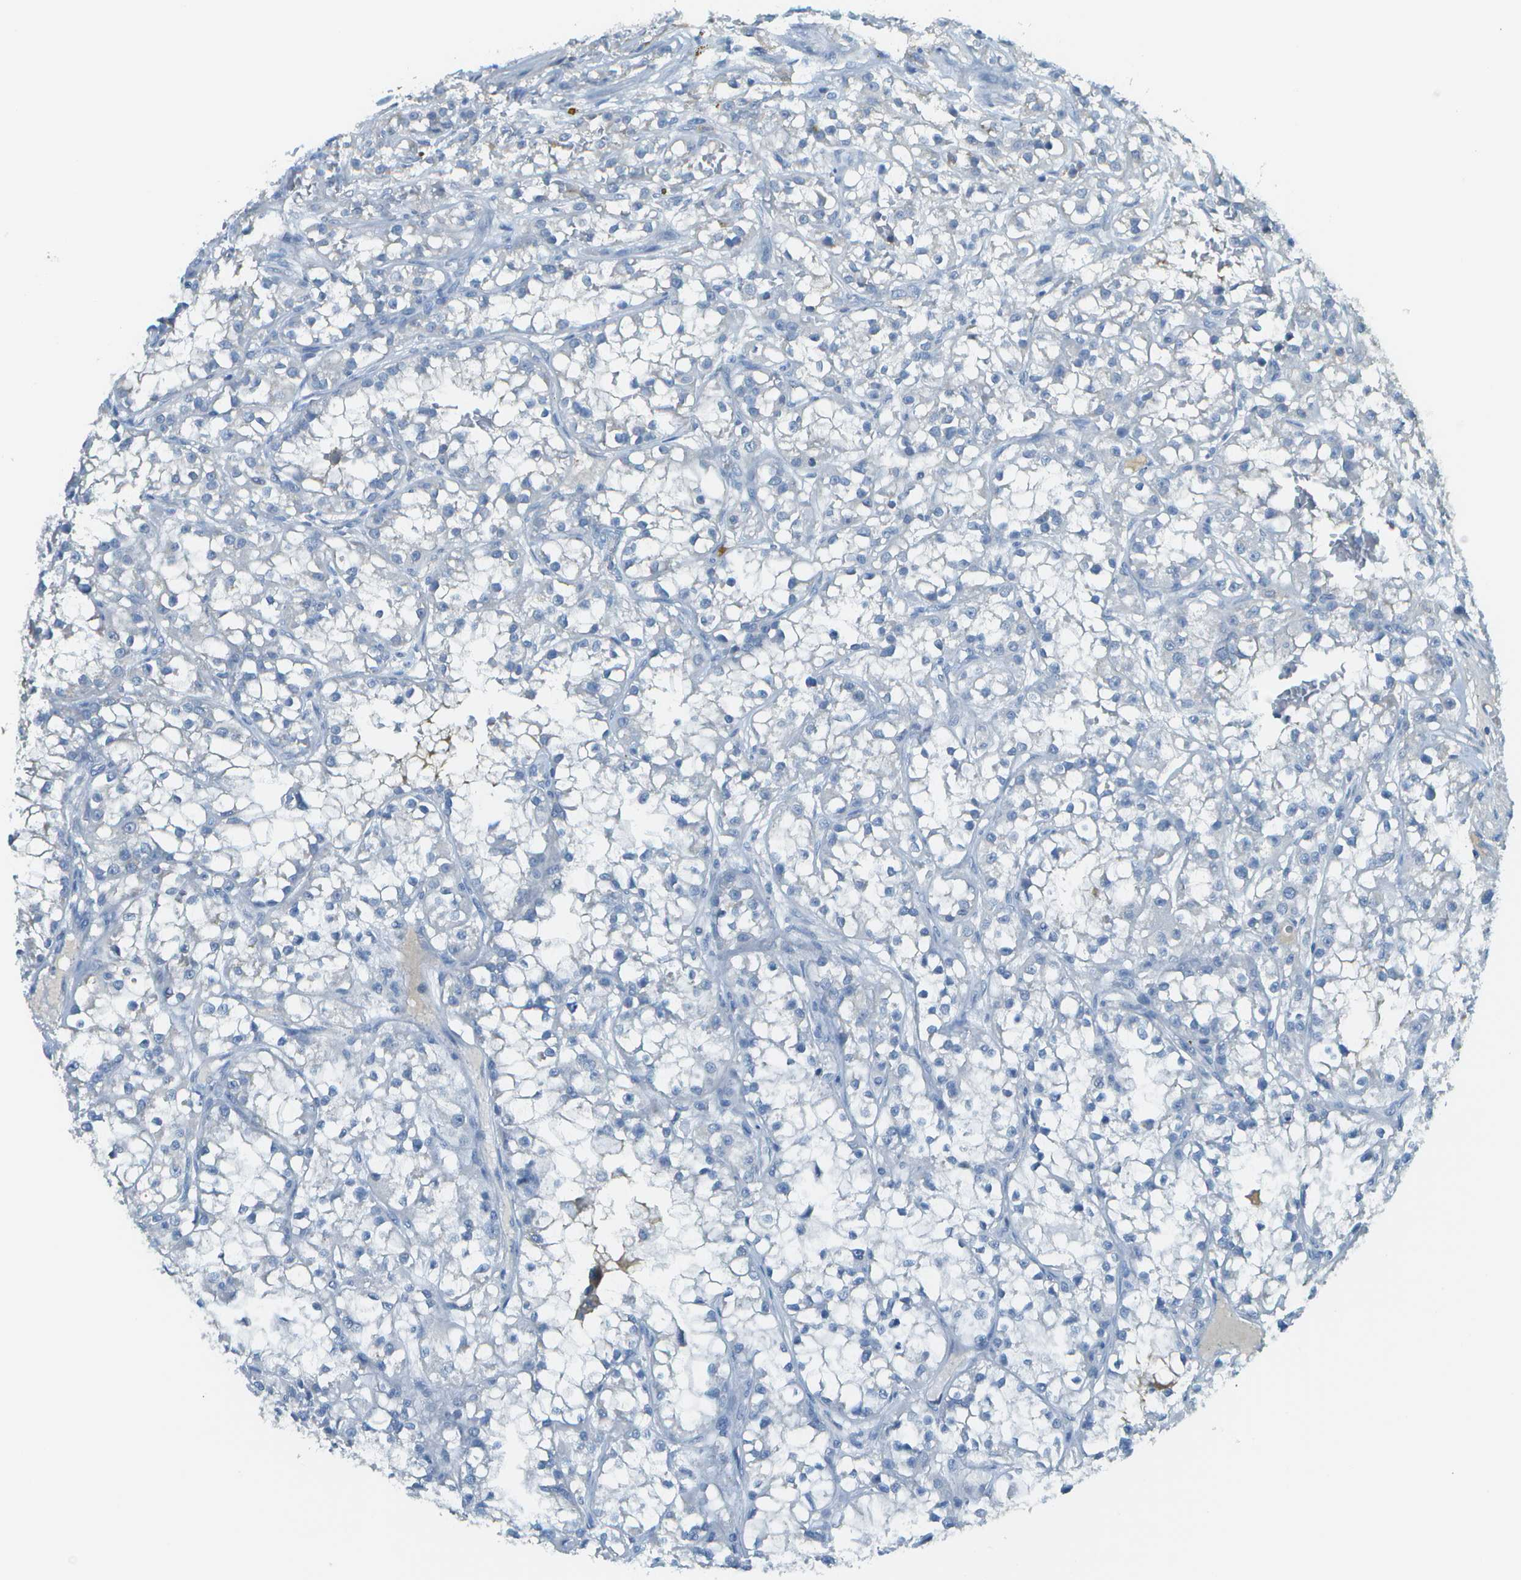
{"staining": {"intensity": "negative", "quantity": "none", "location": "none"}, "tissue": "renal cancer", "cell_type": "Tumor cells", "image_type": "cancer", "snomed": [{"axis": "morphology", "description": "Adenocarcinoma, NOS"}, {"axis": "topography", "description": "Kidney"}], "caption": "Immunohistochemistry of renal cancer (adenocarcinoma) exhibits no staining in tumor cells. (IHC, brightfield microscopy, high magnification).", "gene": "C1S", "patient": {"sex": "female", "age": 52}}